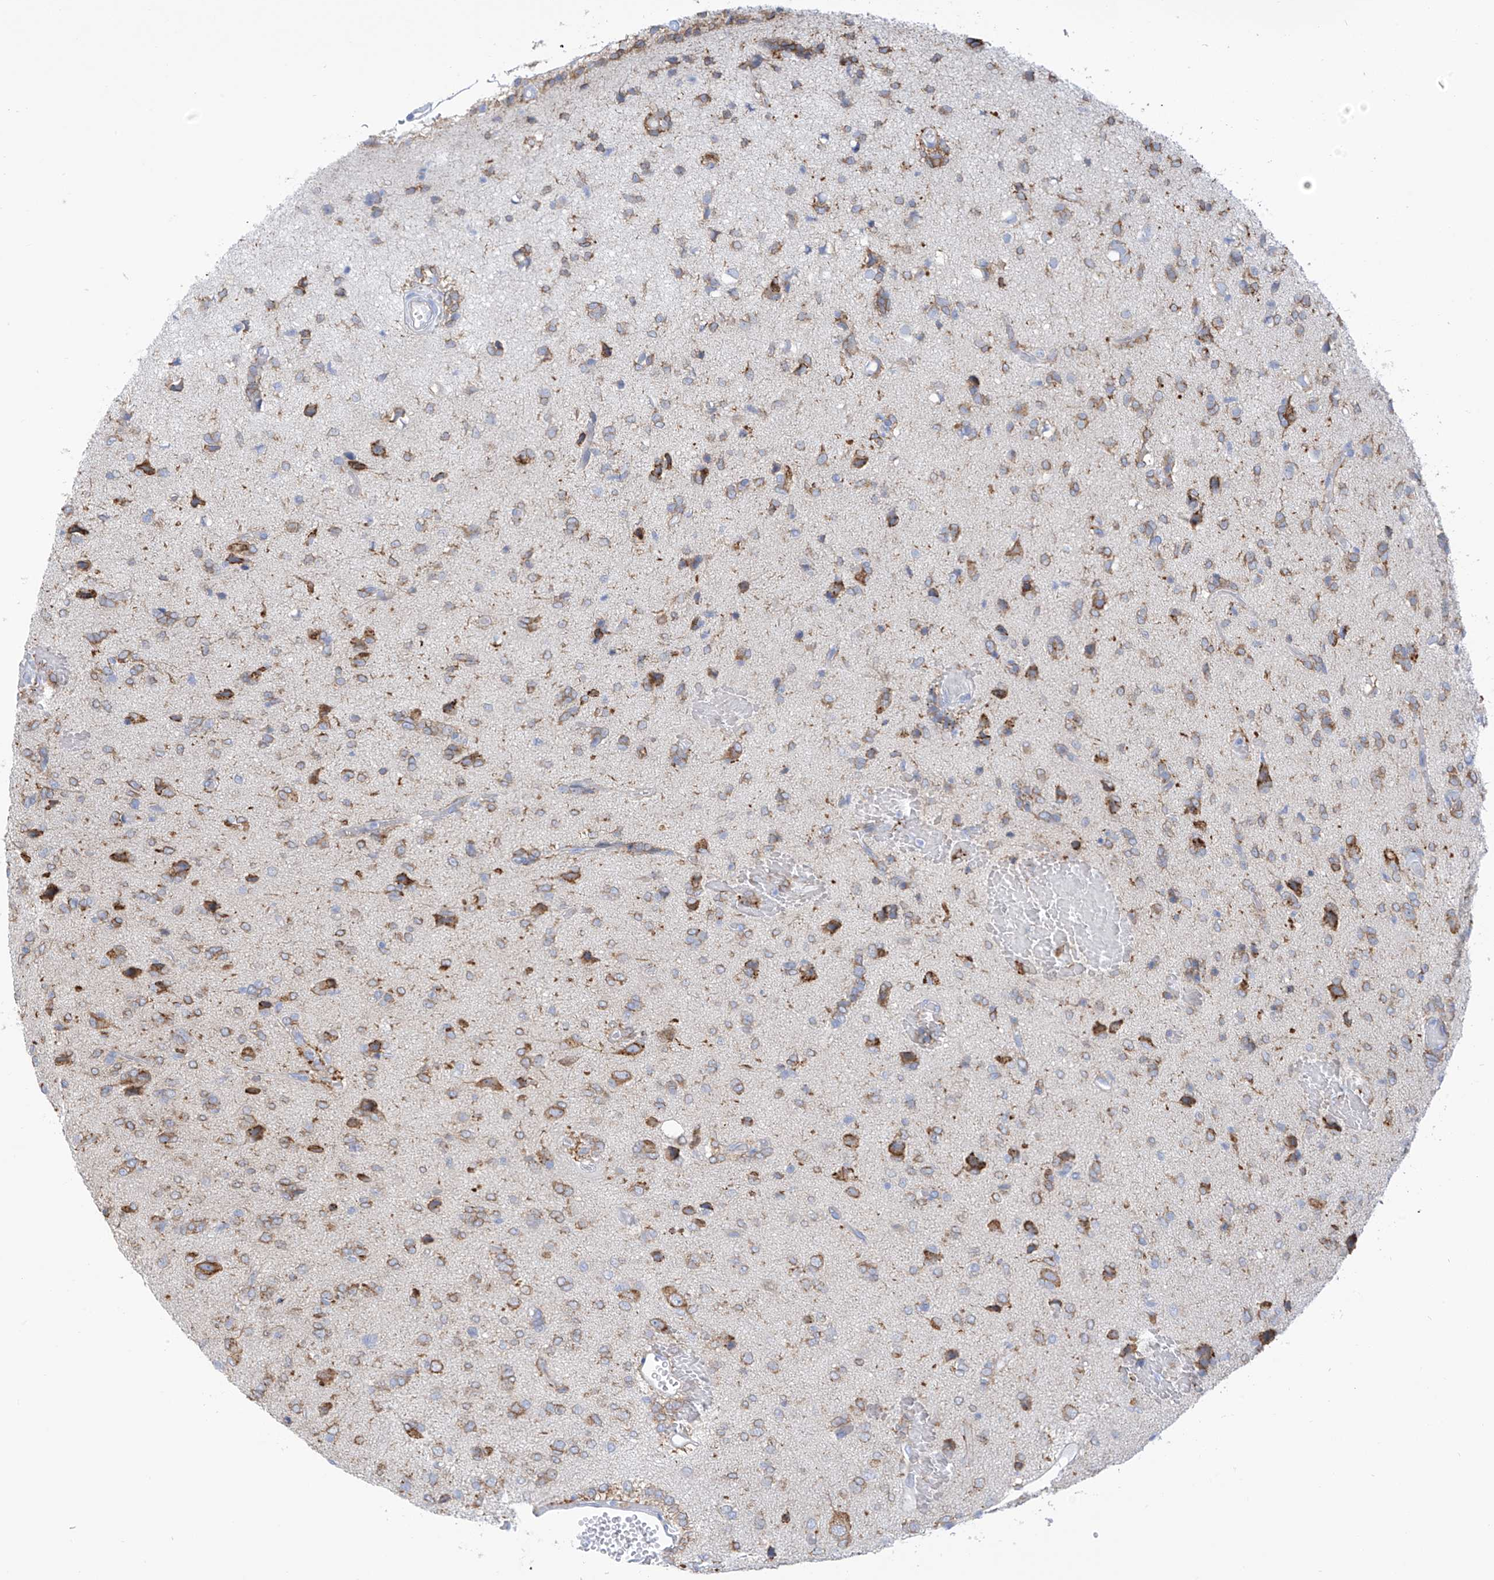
{"staining": {"intensity": "moderate", "quantity": "25%-75%", "location": "cytoplasmic/membranous"}, "tissue": "glioma", "cell_type": "Tumor cells", "image_type": "cancer", "snomed": [{"axis": "morphology", "description": "Glioma, malignant, High grade"}, {"axis": "topography", "description": "Brain"}], "caption": "High-power microscopy captured an immunohistochemistry (IHC) photomicrograph of glioma, revealing moderate cytoplasmic/membranous positivity in approximately 25%-75% of tumor cells. (brown staining indicates protein expression, while blue staining denotes nuclei).", "gene": "RCN2", "patient": {"sex": "female", "age": 59}}